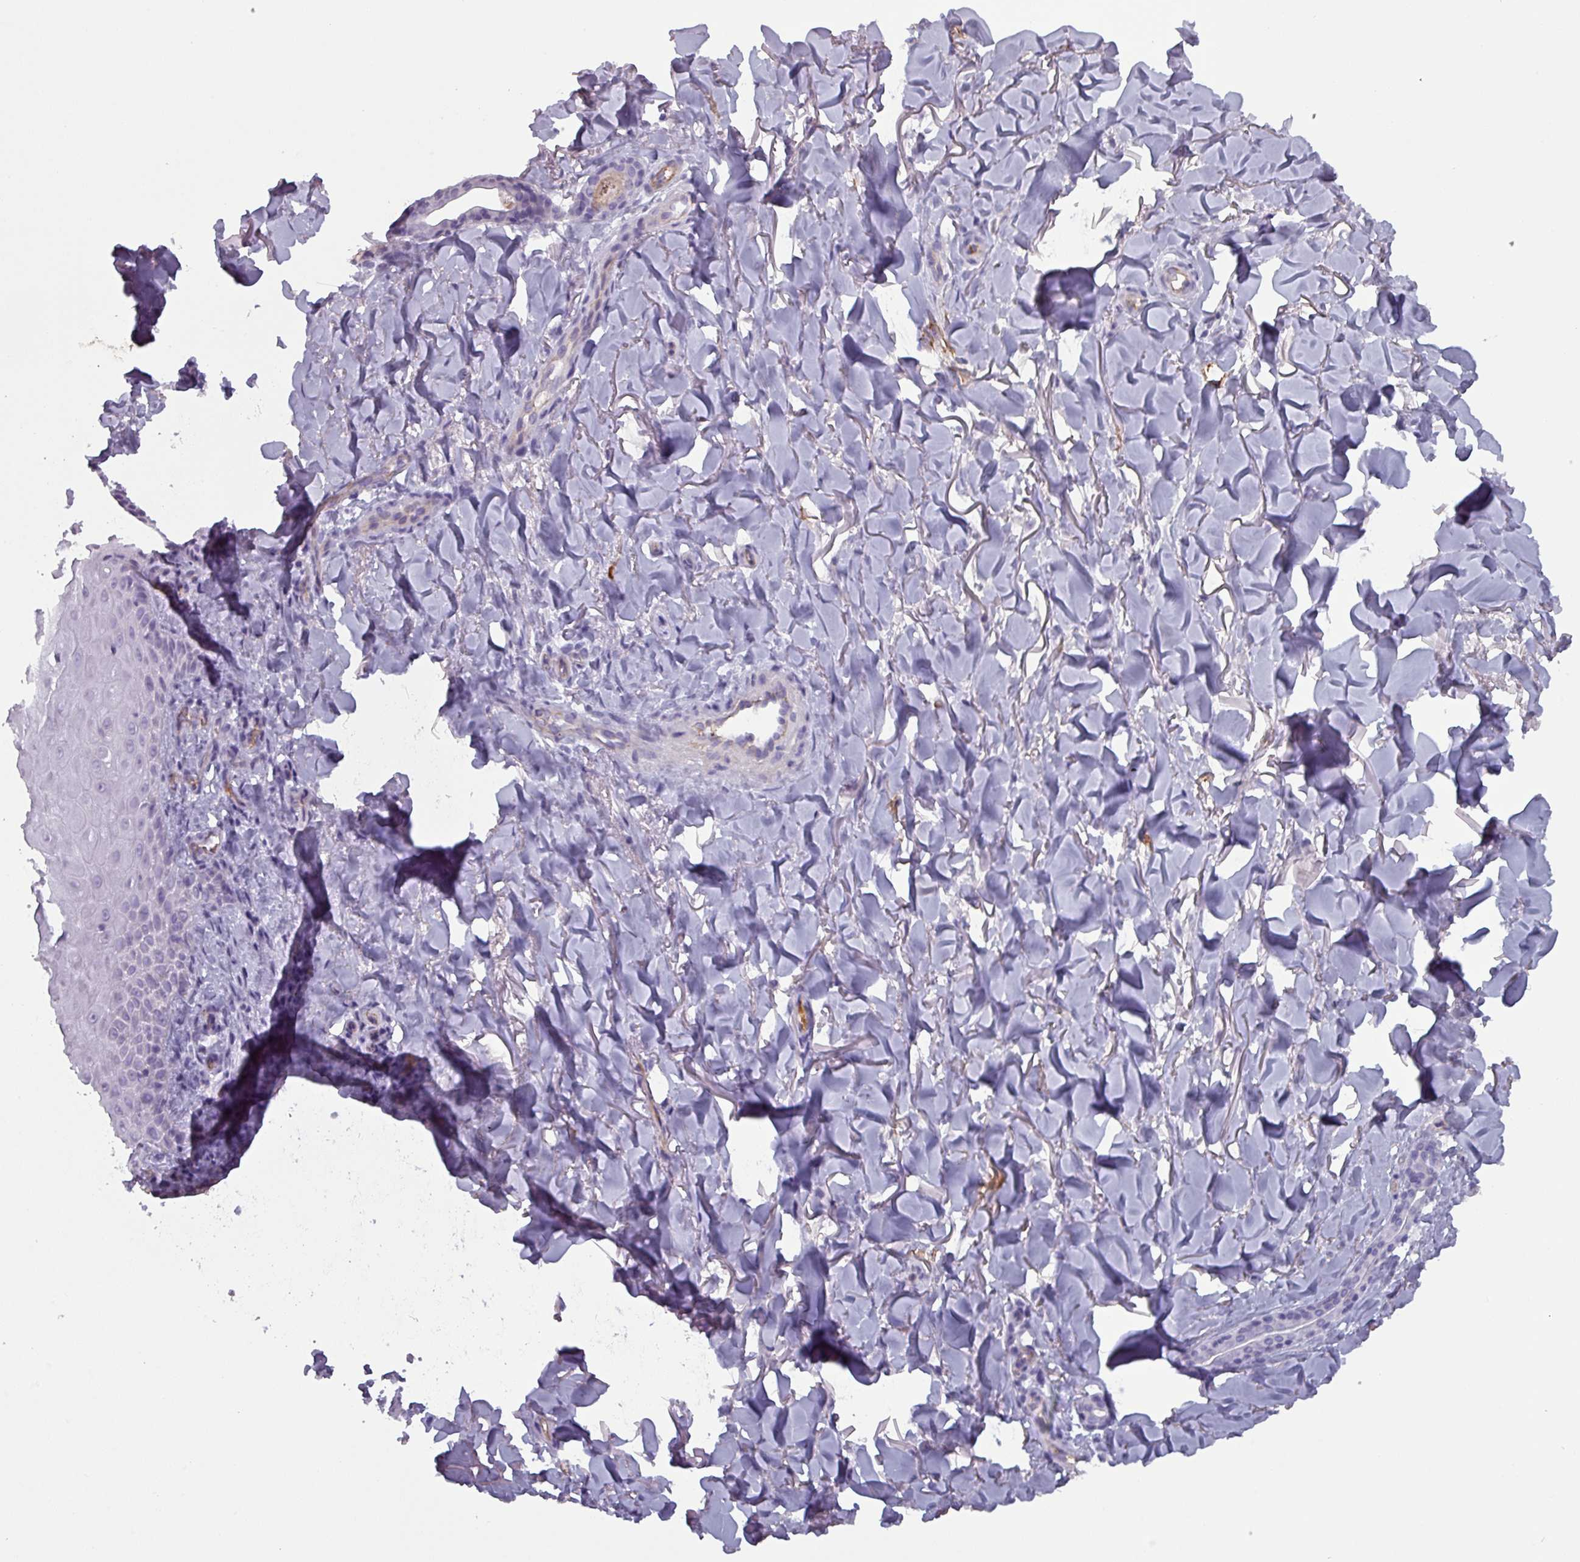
{"staining": {"intensity": "negative", "quantity": "none", "location": "none"}, "tissue": "skin", "cell_type": "Fibroblasts", "image_type": "normal", "snomed": [{"axis": "morphology", "description": "Normal tissue, NOS"}, {"axis": "topography", "description": "Skin"}], "caption": "Fibroblasts are negative for protein expression in unremarkable human skin. (Brightfield microscopy of DAB immunohistochemistry at high magnification).", "gene": "AREL1", "patient": {"sex": "male", "age": 81}}